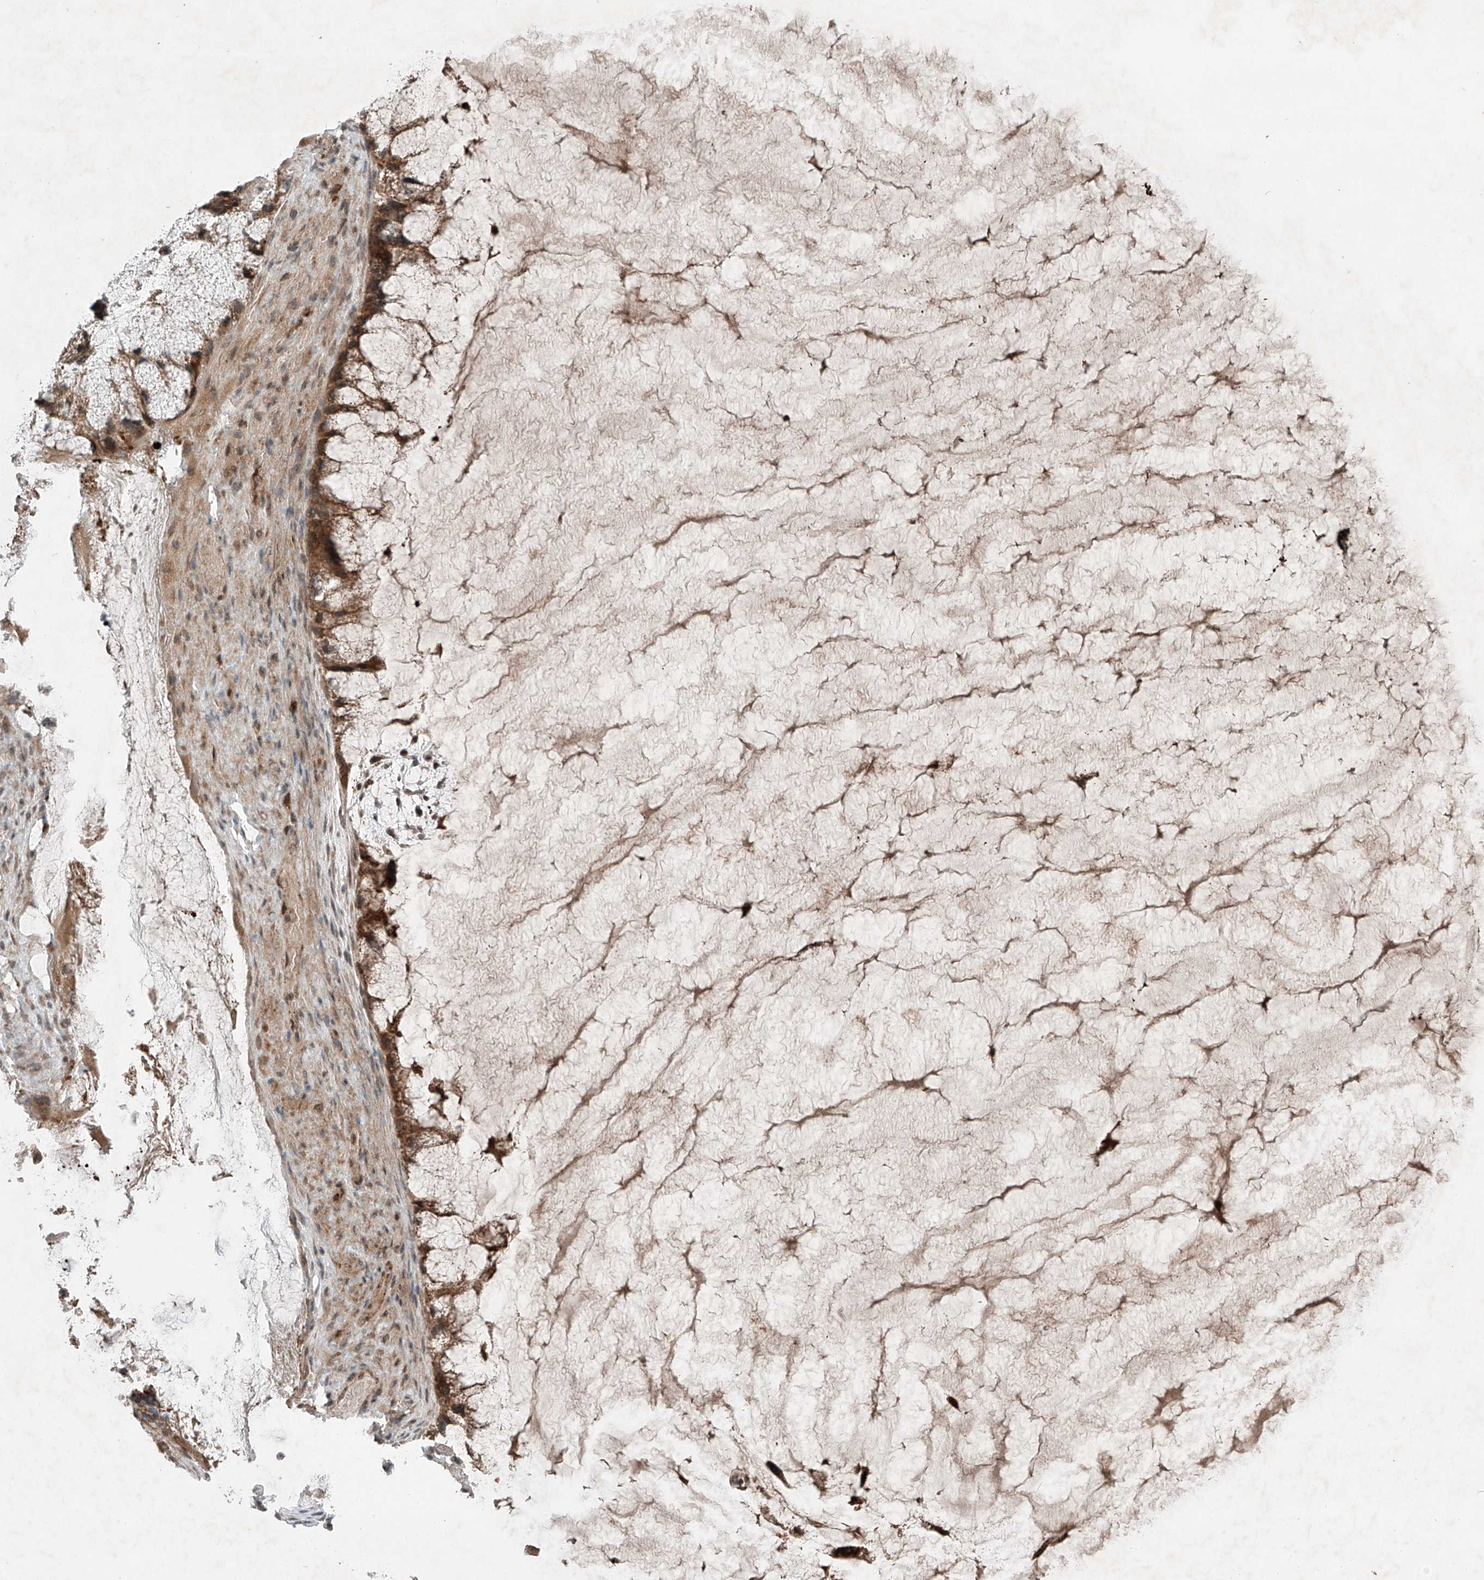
{"staining": {"intensity": "strong", "quantity": ">75%", "location": "cytoplasmic/membranous"}, "tissue": "ovarian cancer", "cell_type": "Tumor cells", "image_type": "cancer", "snomed": [{"axis": "morphology", "description": "Cystadenocarcinoma, mucinous, NOS"}, {"axis": "topography", "description": "Ovary"}], "caption": "Strong cytoplasmic/membranous protein staining is present in about >75% of tumor cells in ovarian cancer (mucinous cystadenocarcinoma).", "gene": "ZNF620", "patient": {"sex": "female", "age": 37}}